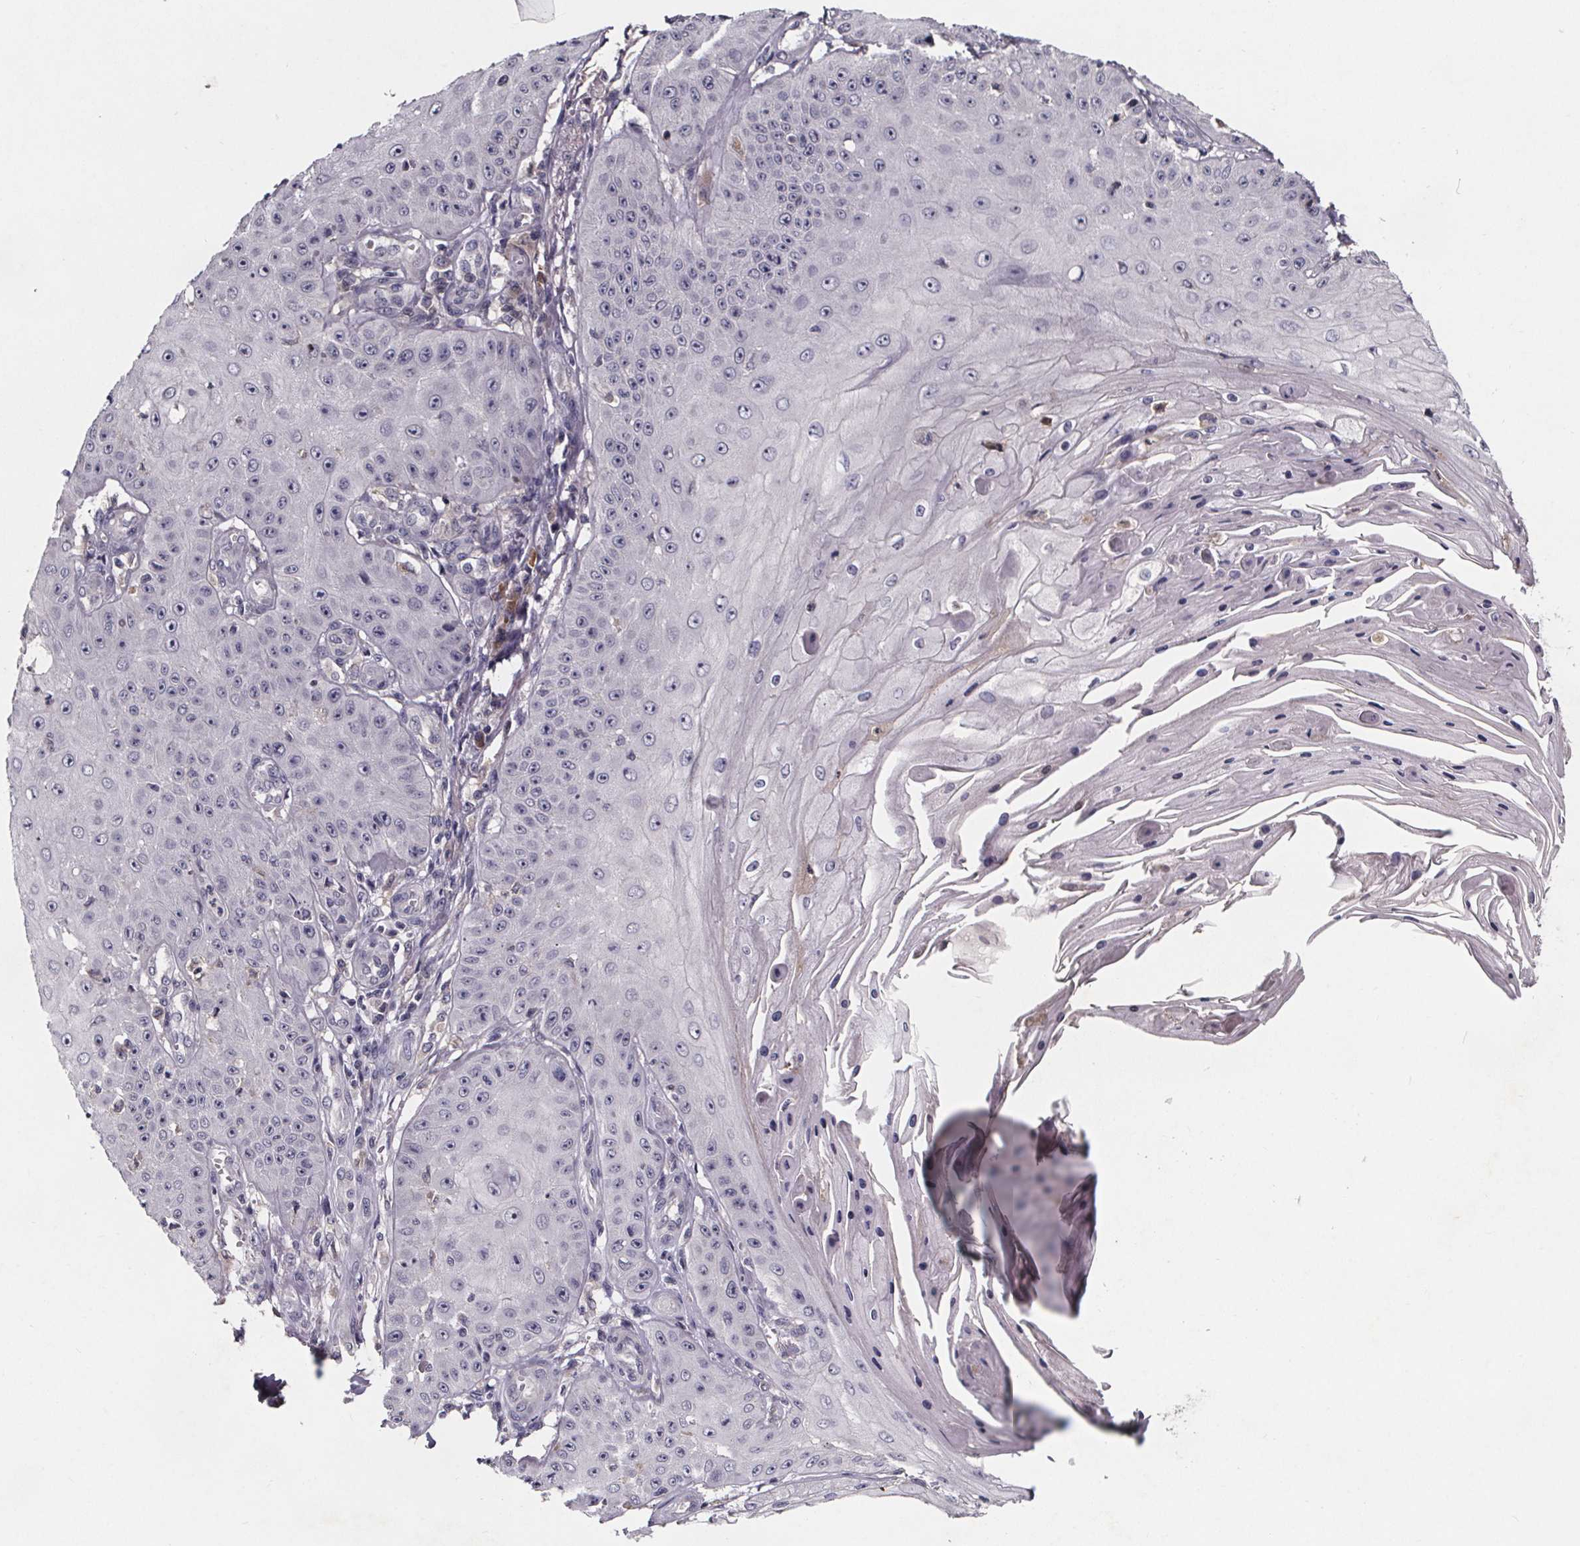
{"staining": {"intensity": "negative", "quantity": "none", "location": "none"}, "tissue": "skin cancer", "cell_type": "Tumor cells", "image_type": "cancer", "snomed": [{"axis": "morphology", "description": "Squamous cell carcinoma, NOS"}, {"axis": "topography", "description": "Skin"}], "caption": "Skin cancer (squamous cell carcinoma) was stained to show a protein in brown. There is no significant positivity in tumor cells.", "gene": "NPHP4", "patient": {"sex": "male", "age": 70}}